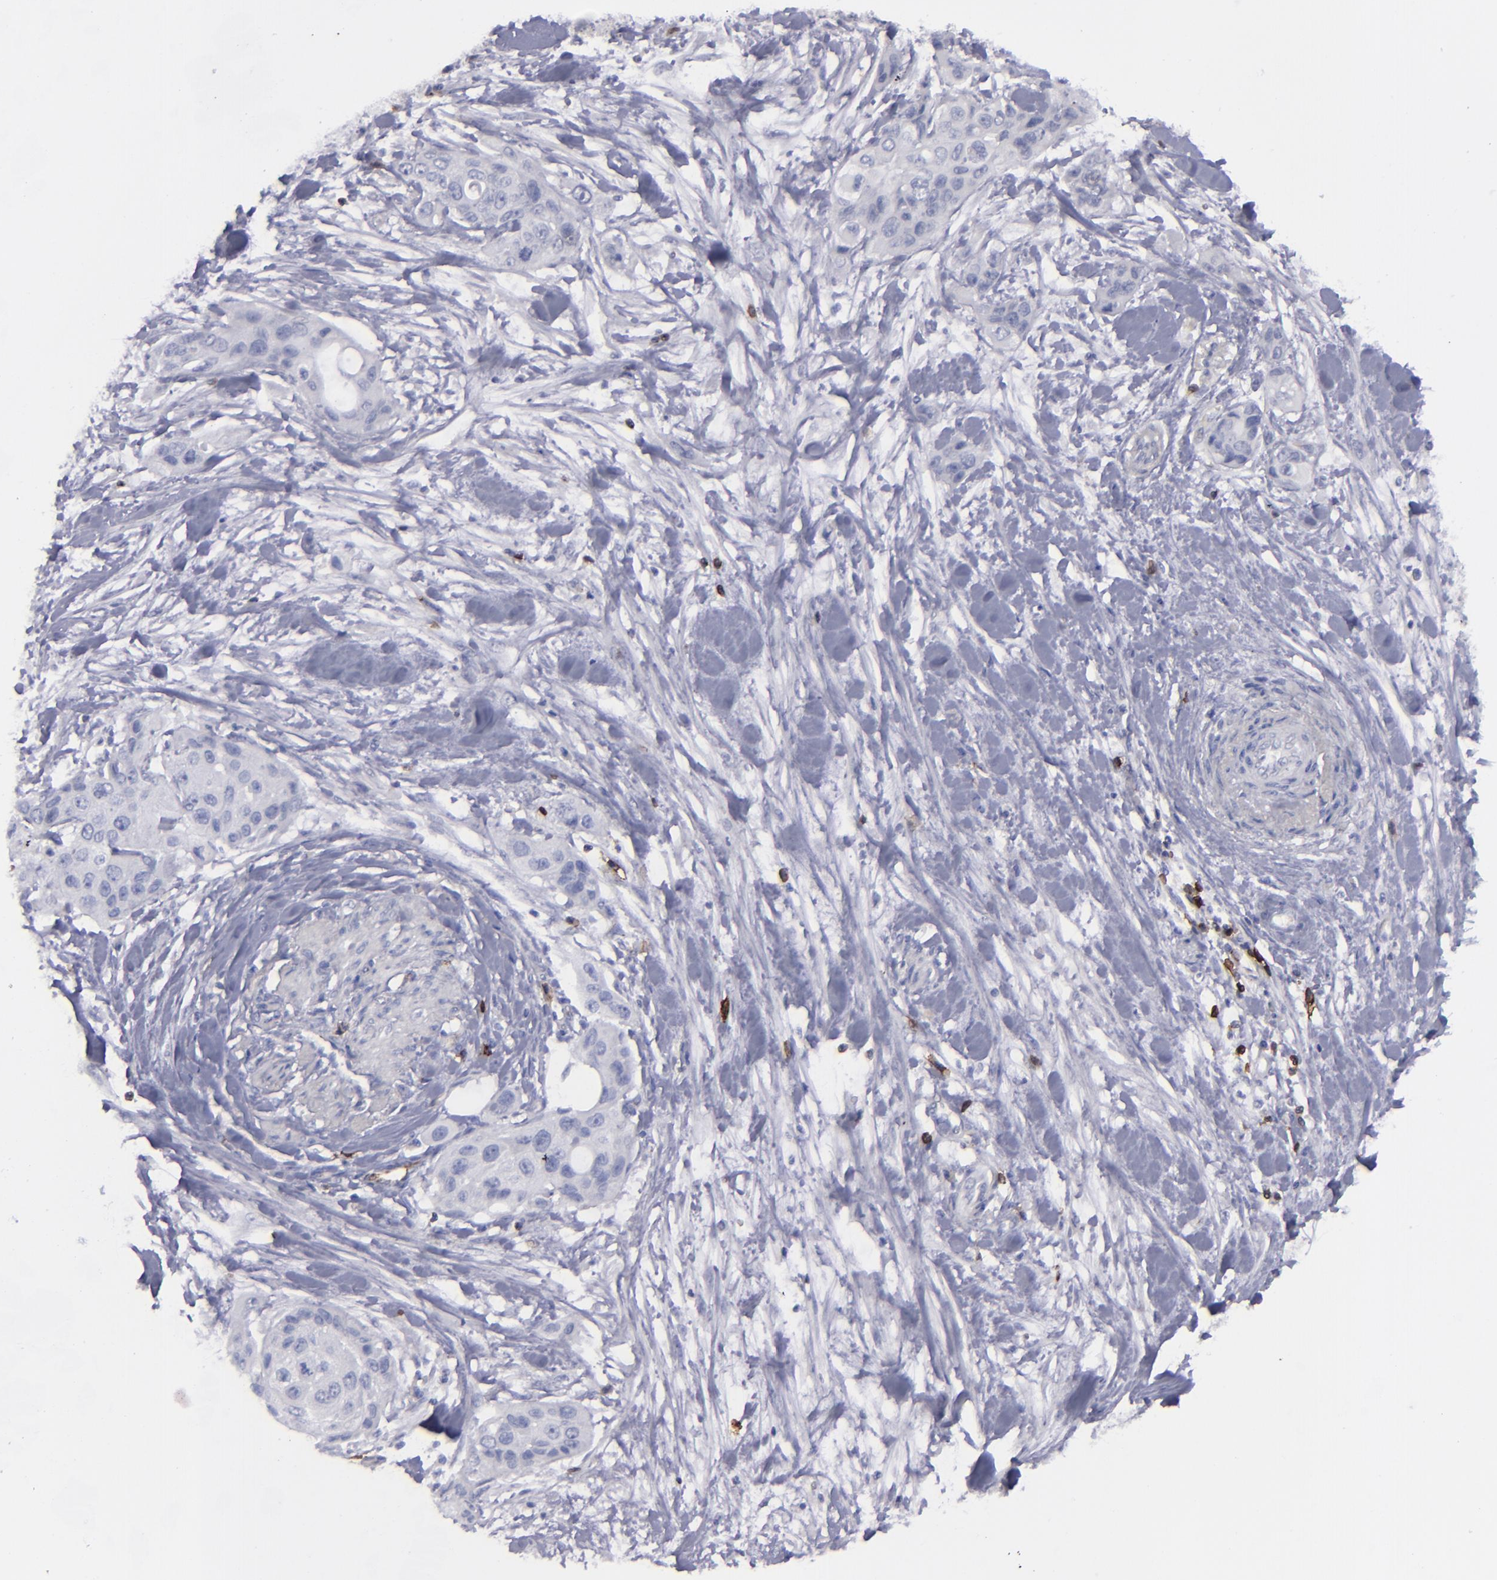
{"staining": {"intensity": "negative", "quantity": "none", "location": "none"}, "tissue": "pancreatic cancer", "cell_type": "Tumor cells", "image_type": "cancer", "snomed": [{"axis": "morphology", "description": "Adenocarcinoma, NOS"}, {"axis": "topography", "description": "Pancreas"}], "caption": "There is no significant expression in tumor cells of pancreatic cancer (adenocarcinoma).", "gene": "CD27", "patient": {"sex": "female", "age": 60}}